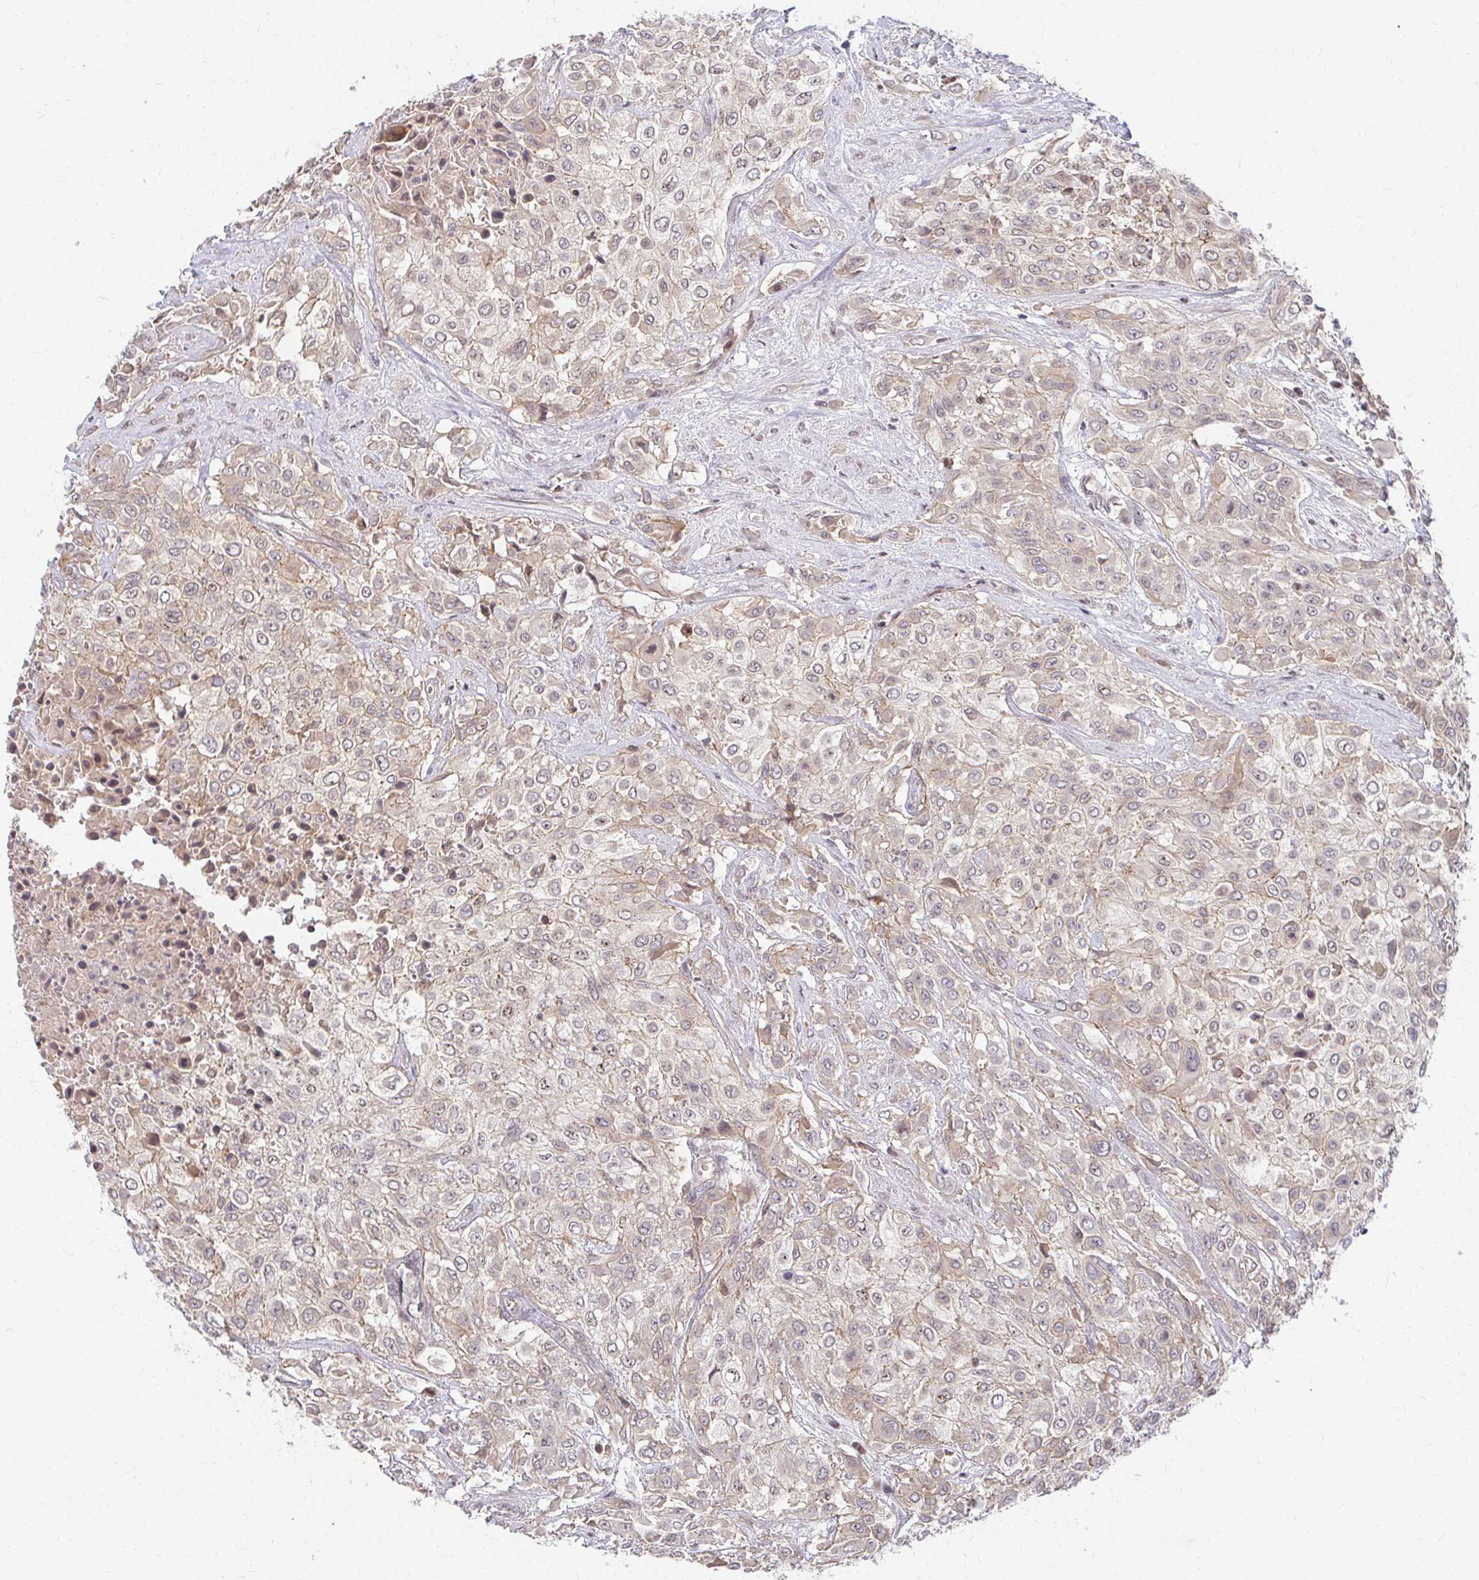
{"staining": {"intensity": "weak", "quantity": "25%-75%", "location": "cytoplasmic/membranous"}, "tissue": "urothelial cancer", "cell_type": "Tumor cells", "image_type": "cancer", "snomed": [{"axis": "morphology", "description": "Urothelial carcinoma, High grade"}, {"axis": "topography", "description": "Urinary bladder"}], "caption": "This histopathology image reveals high-grade urothelial carcinoma stained with immunohistochemistry to label a protein in brown. The cytoplasmic/membranous of tumor cells show weak positivity for the protein. Nuclei are counter-stained blue.", "gene": "ANK3", "patient": {"sex": "male", "age": 57}}